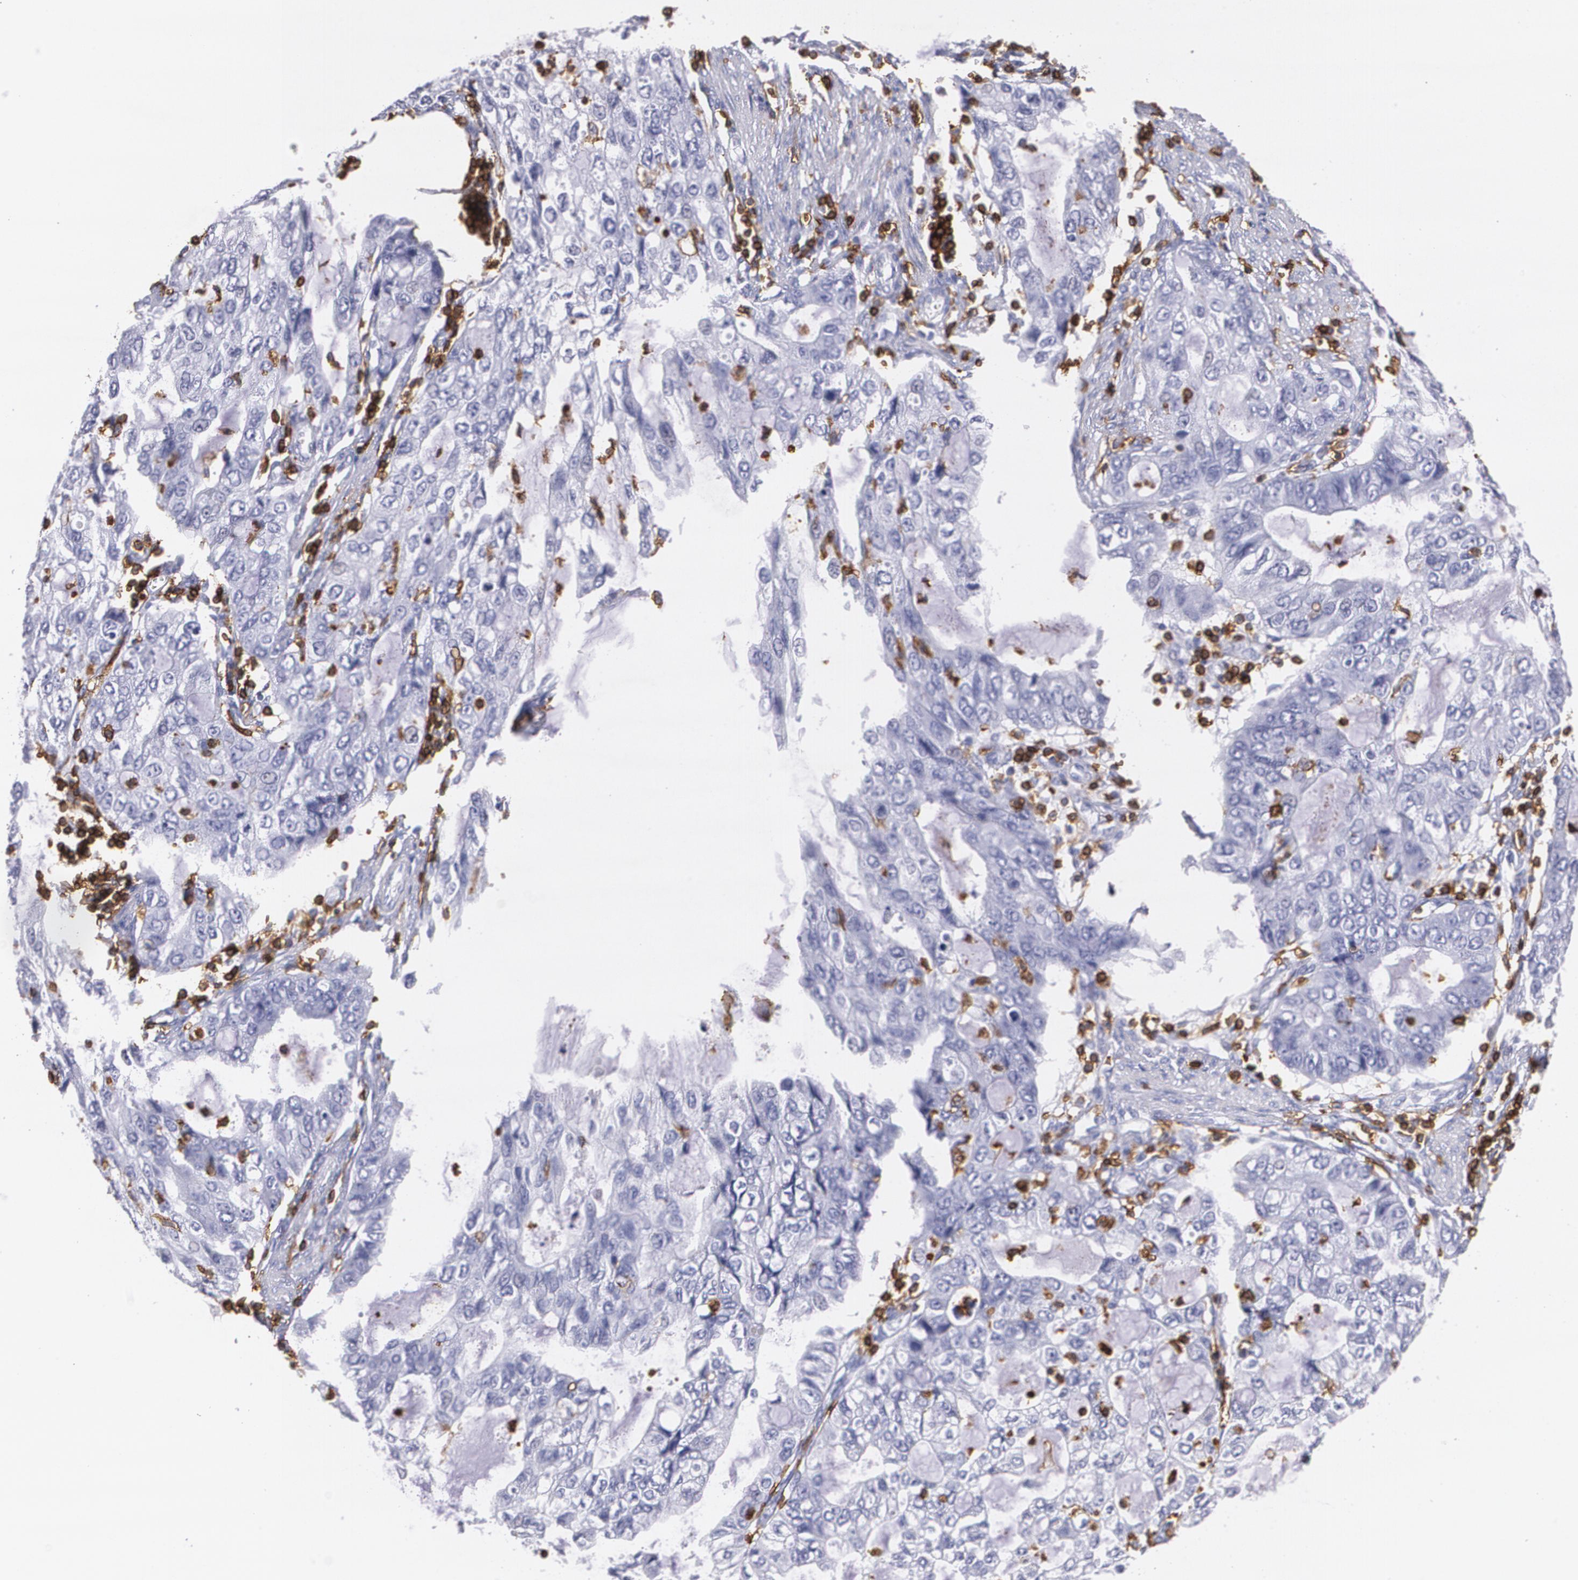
{"staining": {"intensity": "negative", "quantity": "none", "location": "none"}, "tissue": "stomach cancer", "cell_type": "Tumor cells", "image_type": "cancer", "snomed": [{"axis": "morphology", "description": "Adenocarcinoma, NOS"}, {"axis": "topography", "description": "Stomach, upper"}], "caption": "Immunohistochemistry (IHC) of human stomach cancer reveals no staining in tumor cells. Brightfield microscopy of IHC stained with DAB (brown) and hematoxylin (blue), captured at high magnification.", "gene": "PTPRC", "patient": {"sex": "female", "age": 52}}